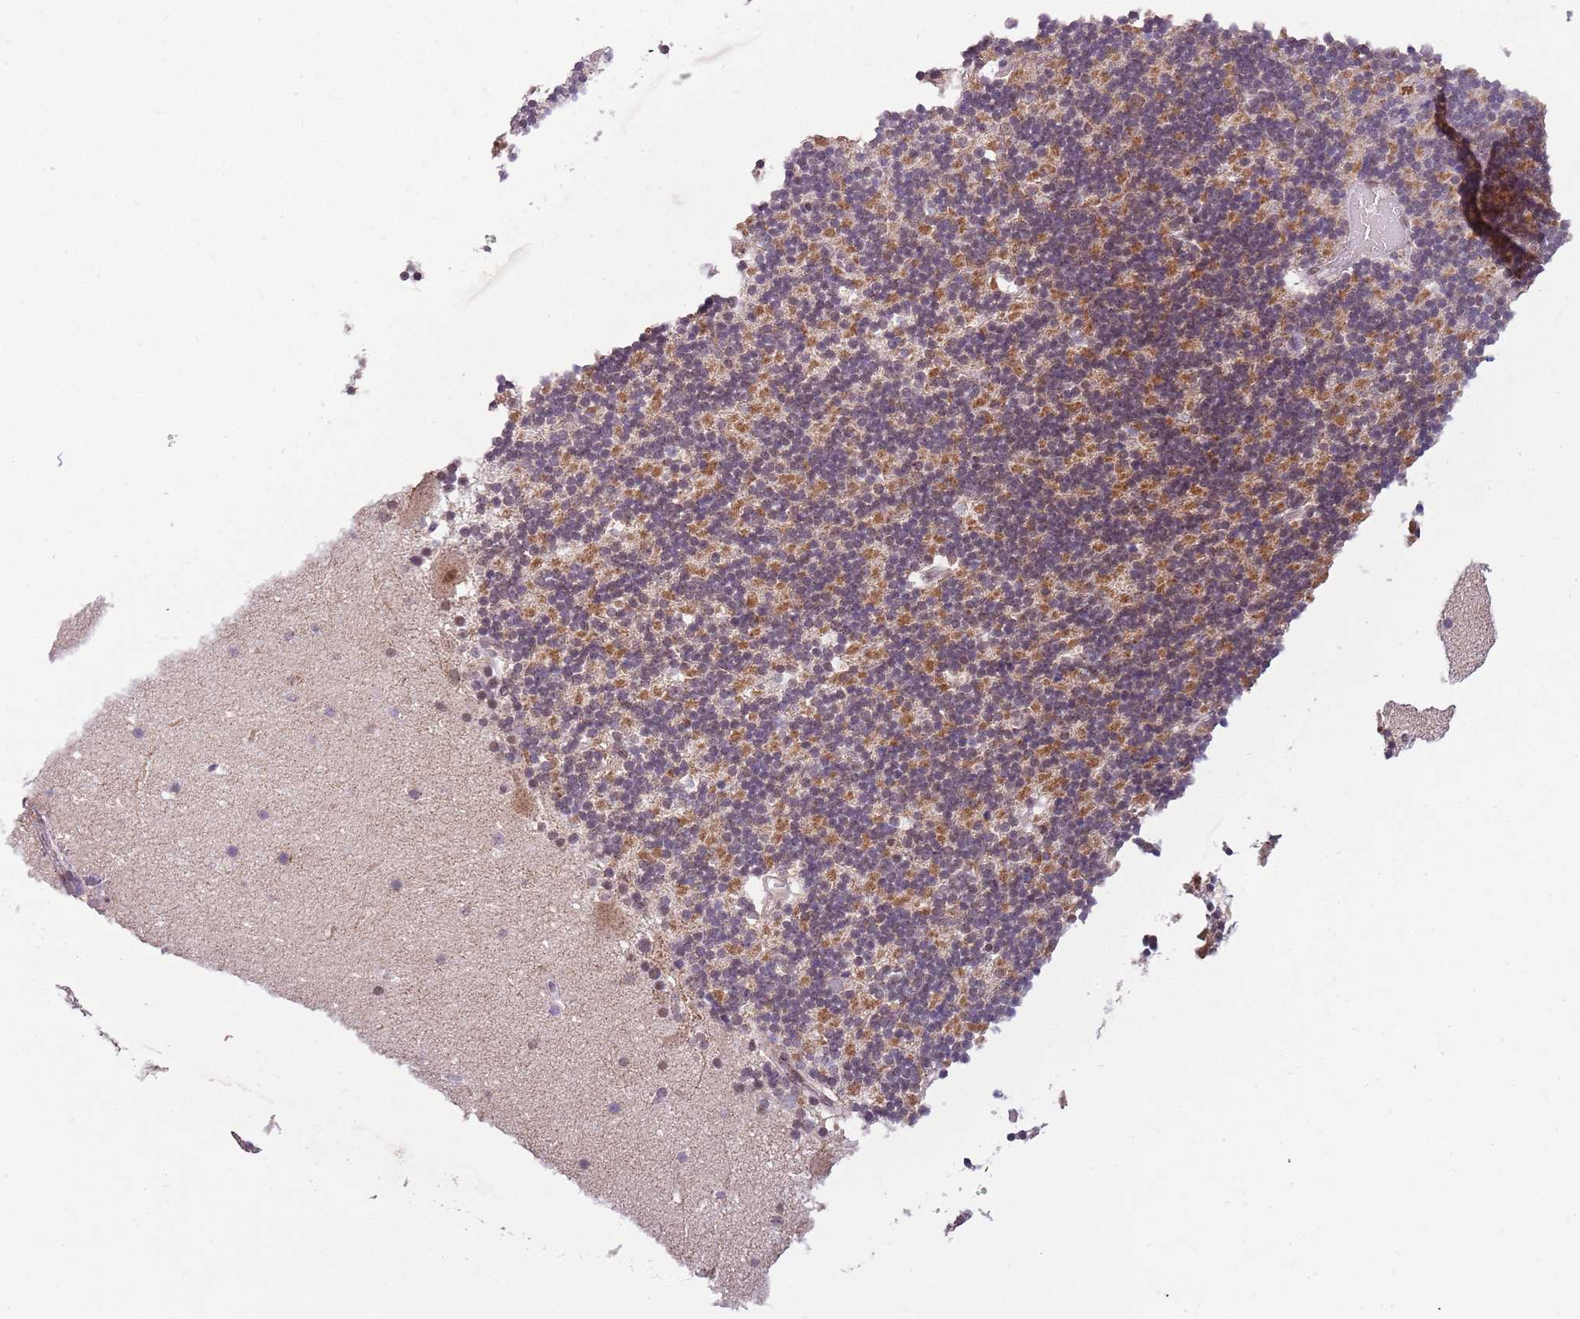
{"staining": {"intensity": "moderate", "quantity": "25%-75%", "location": "cytoplasmic/membranous,nuclear"}, "tissue": "cerebellum", "cell_type": "Cells in granular layer", "image_type": "normal", "snomed": [{"axis": "morphology", "description": "Normal tissue, NOS"}, {"axis": "topography", "description": "Cerebellum"}], "caption": "Immunohistochemical staining of unremarkable human cerebellum displays 25%-75% levels of moderate cytoplasmic/membranous,nuclear protein staining in approximately 25%-75% of cells in granular layer.", "gene": "FAM120AOS", "patient": {"sex": "male", "age": 57}}